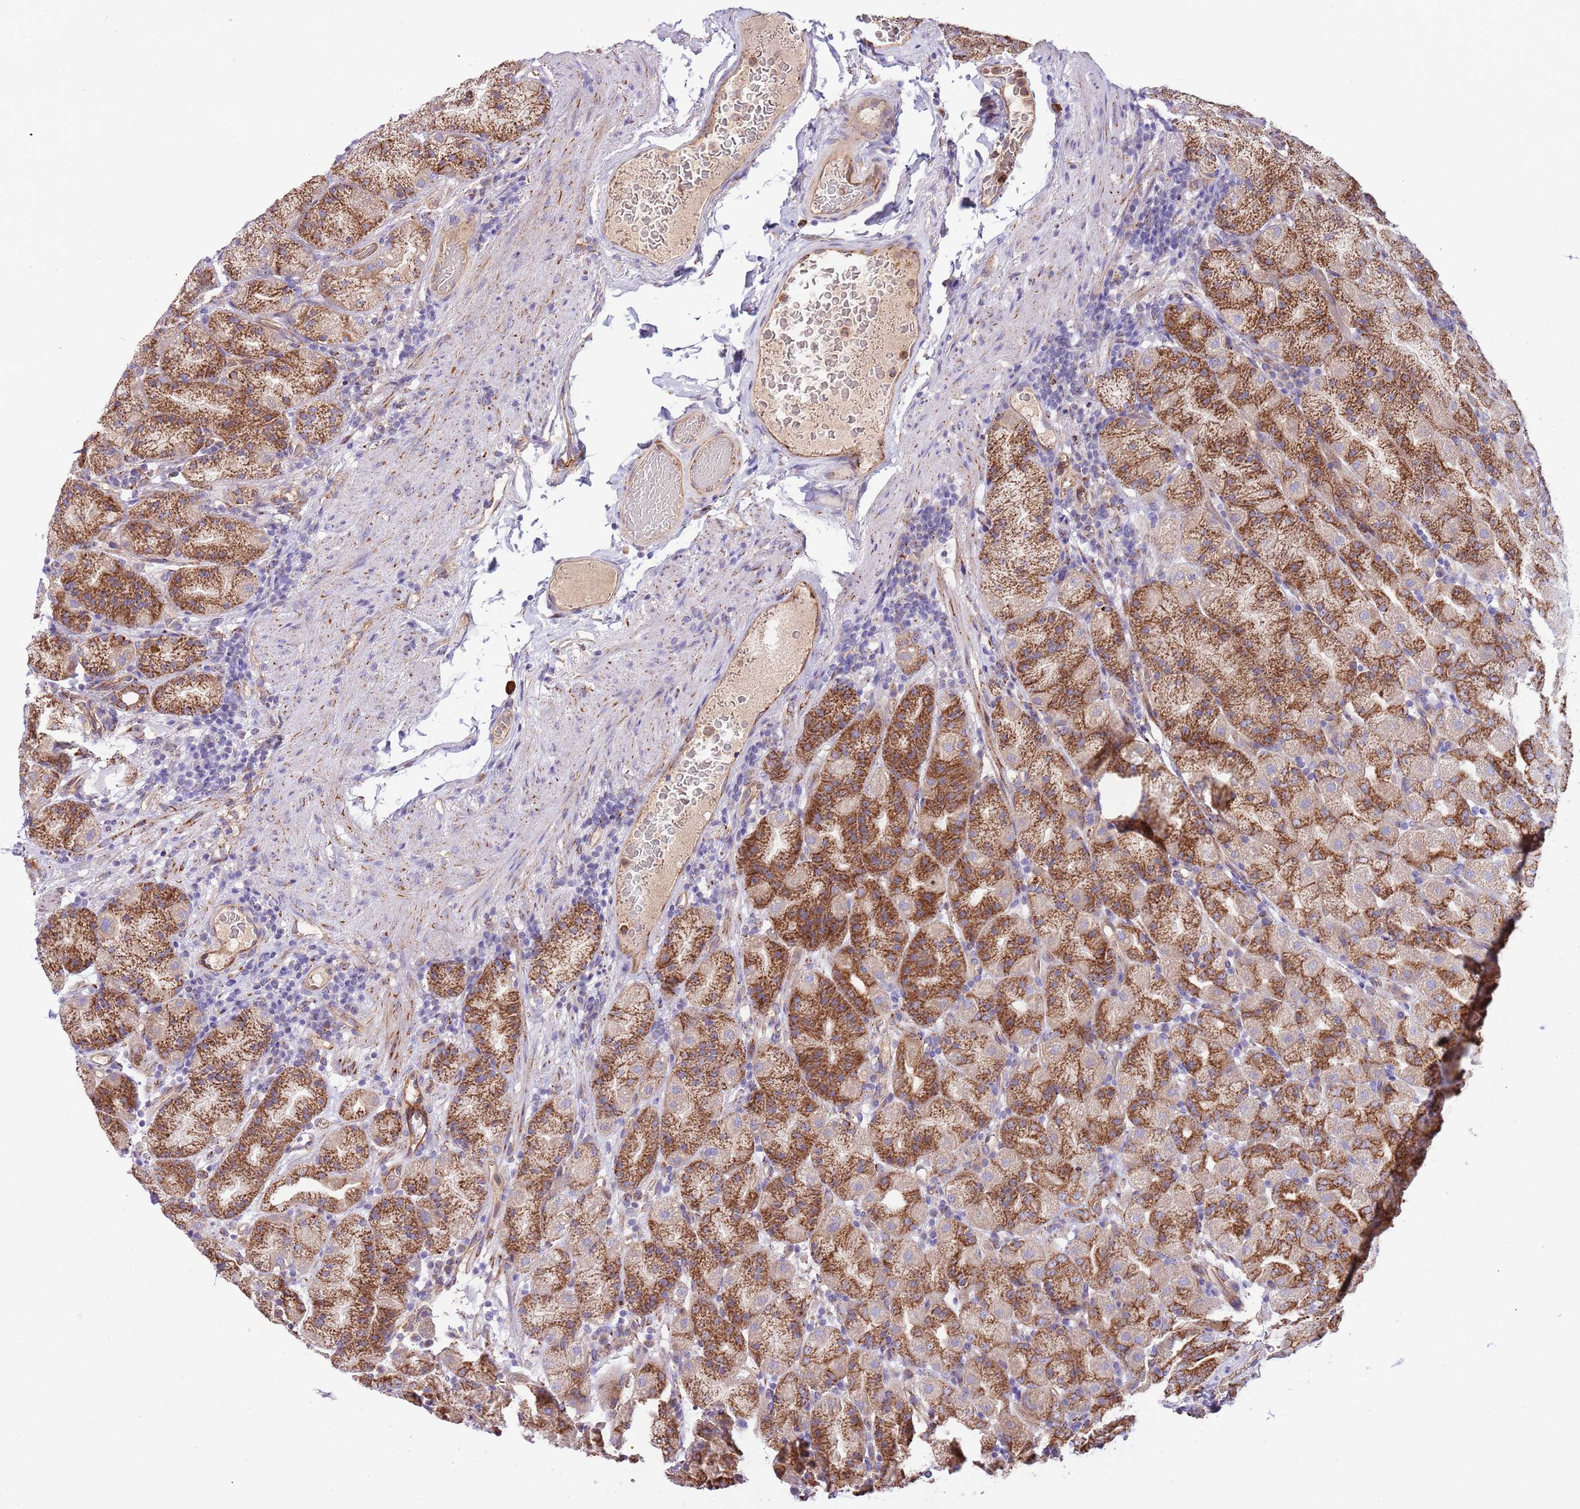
{"staining": {"intensity": "strong", "quantity": ">75%", "location": "cytoplasmic/membranous"}, "tissue": "stomach", "cell_type": "Glandular cells", "image_type": "normal", "snomed": [{"axis": "morphology", "description": "Normal tissue, NOS"}, {"axis": "topography", "description": "Stomach, upper"}, {"axis": "topography", "description": "Stomach"}], "caption": "This micrograph shows immunohistochemistry (IHC) staining of normal stomach, with high strong cytoplasmic/membranous staining in about >75% of glandular cells.", "gene": "DOCK6", "patient": {"sex": "male", "age": 68}}